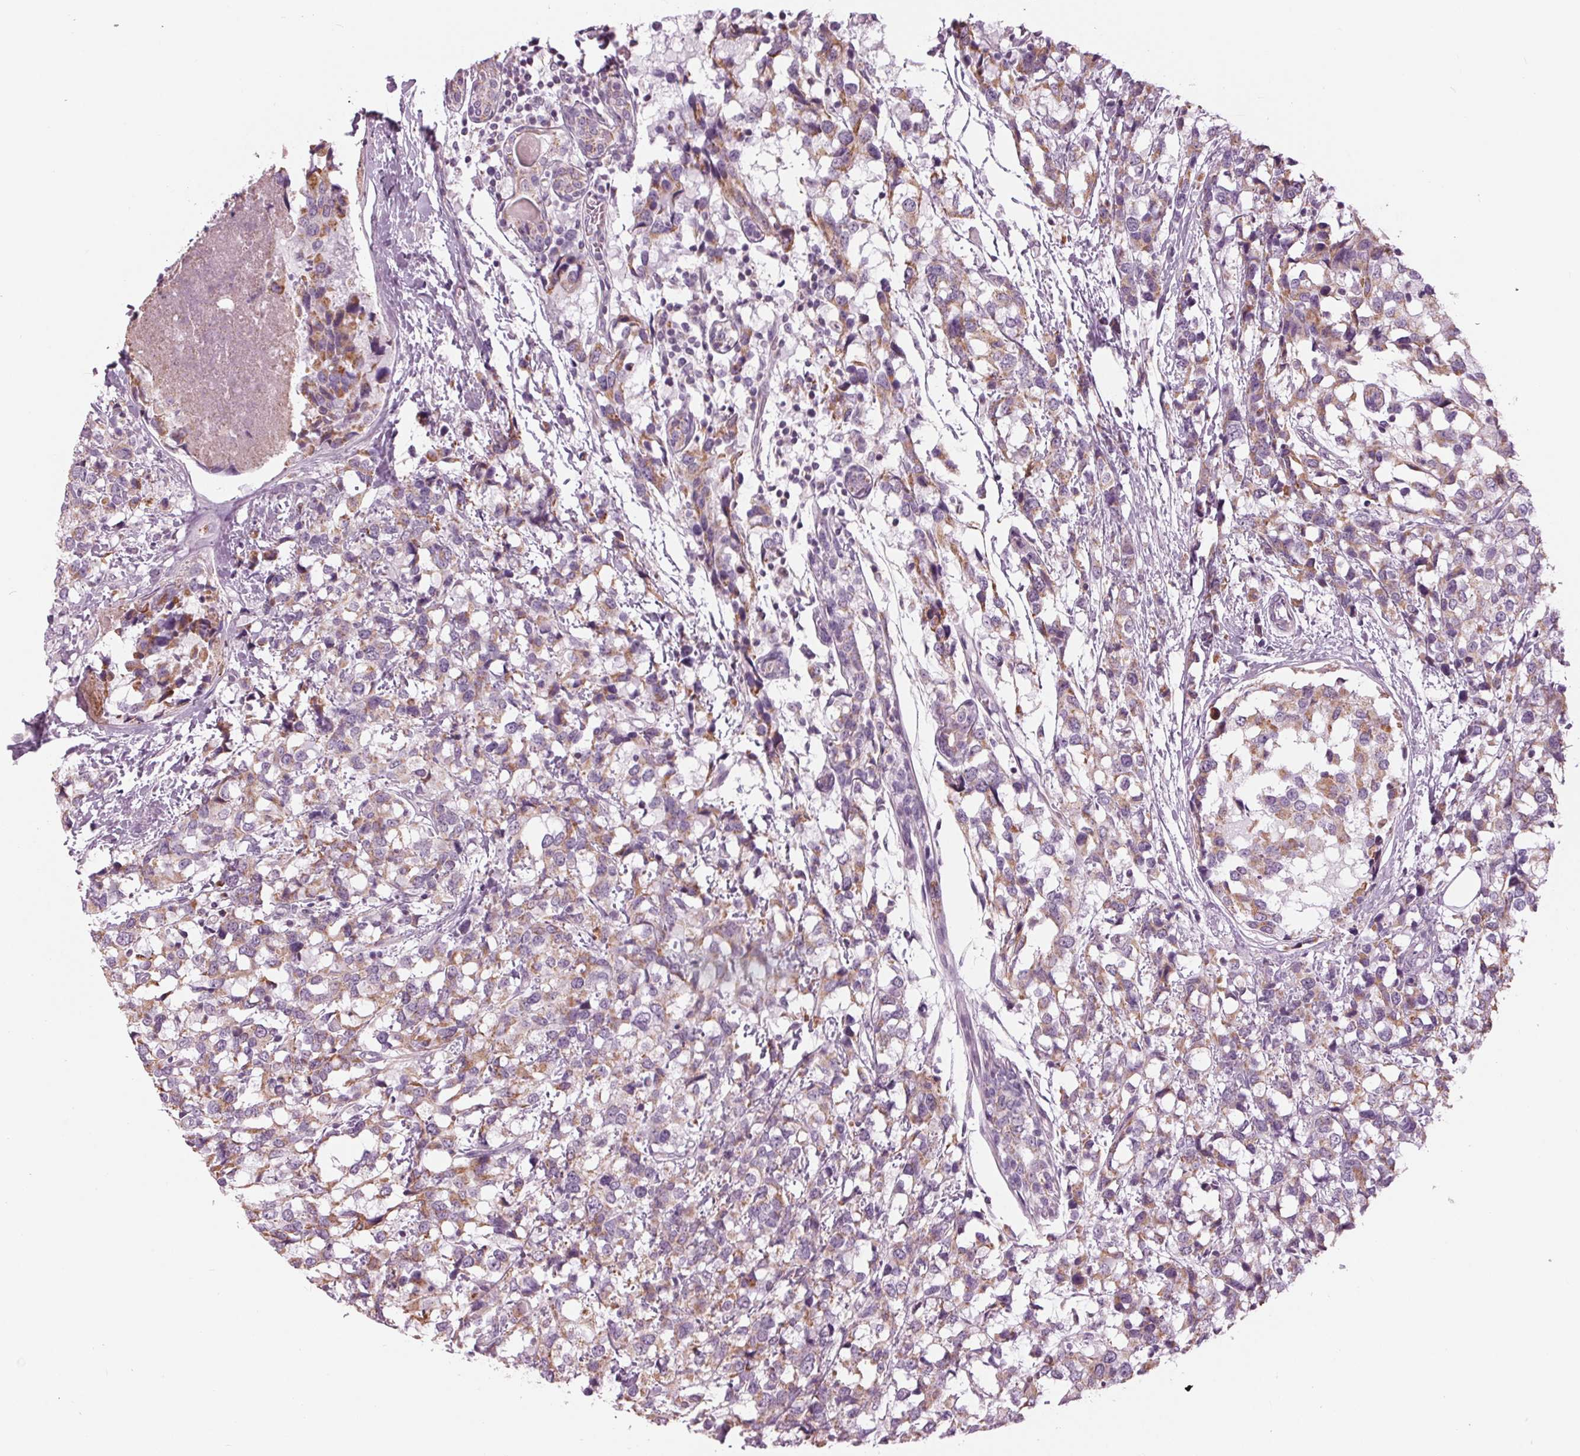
{"staining": {"intensity": "moderate", "quantity": "25%-75%", "location": "cytoplasmic/membranous"}, "tissue": "breast cancer", "cell_type": "Tumor cells", "image_type": "cancer", "snomed": [{"axis": "morphology", "description": "Lobular carcinoma"}, {"axis": "topography", "description": "Breast"}], "caption": "Brown immunohistochemical staining in human breast lobular carcinoma shows moderate cytoplasmic/membranous expression in approximately 25%-75% of tumor cells.", "gene": "SAMD4A", "patient": {"sex": "female", "age": 59}}